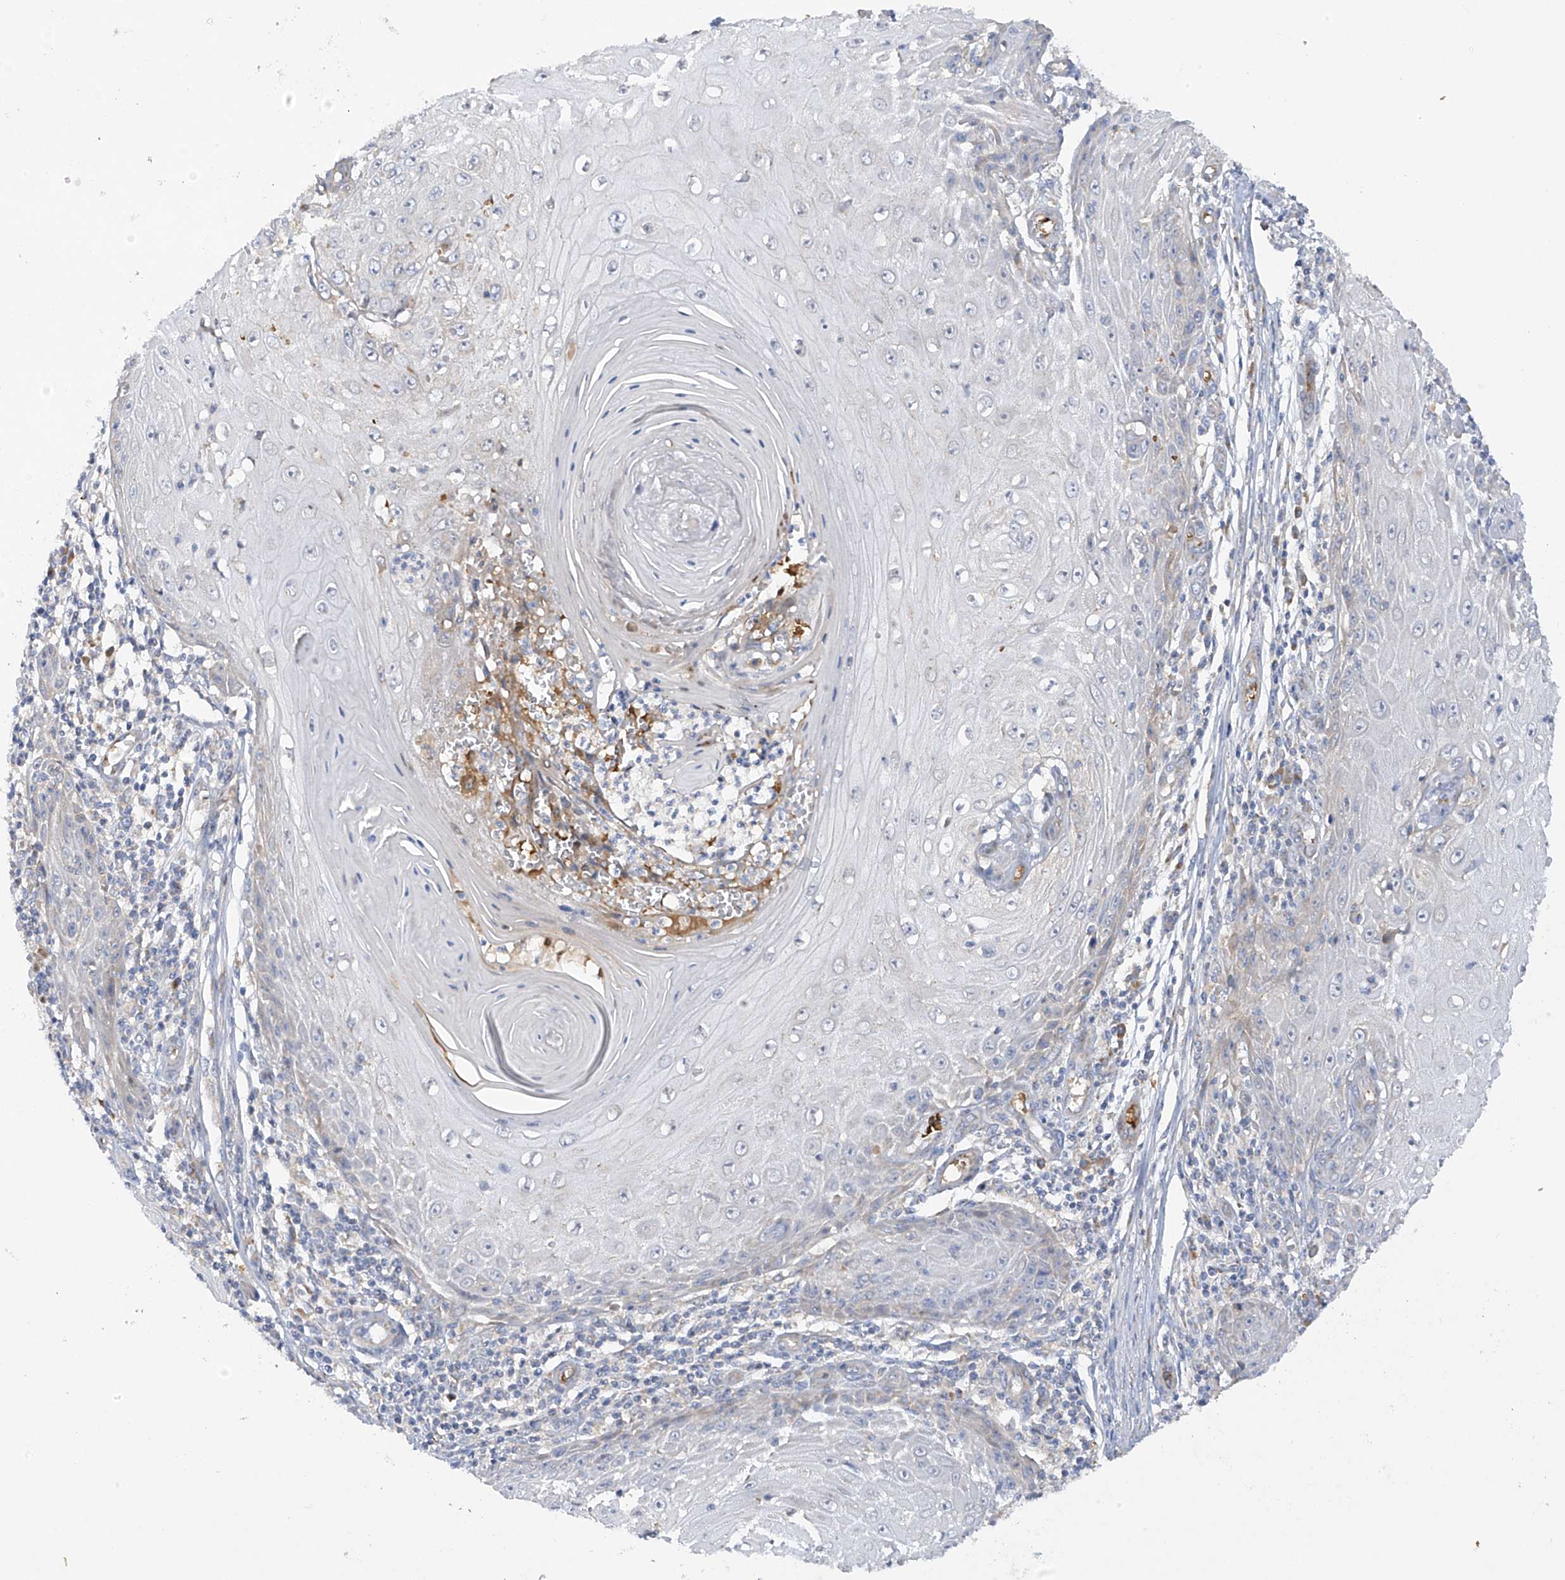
{"staining": {"intensity": "negative", "quantity": "none", "location": "none"}, "tissue": "skin cancer", "cell_type": "Tumor cells", "image_type": "cancer", "snomed": [{"axis": "morphology", "description": "Squamous cell carcinoma, NOS"}, {"axis": "topography", "description": "Skin"}], "caption": "DAB (3,3'-diaminobenzidine) immunohistochemical staining of skin squamous cell carcinoma displays no significant expression in tumor cells.", "gene": "METTL18", "patient": {"sex": "female", "age": 73}}